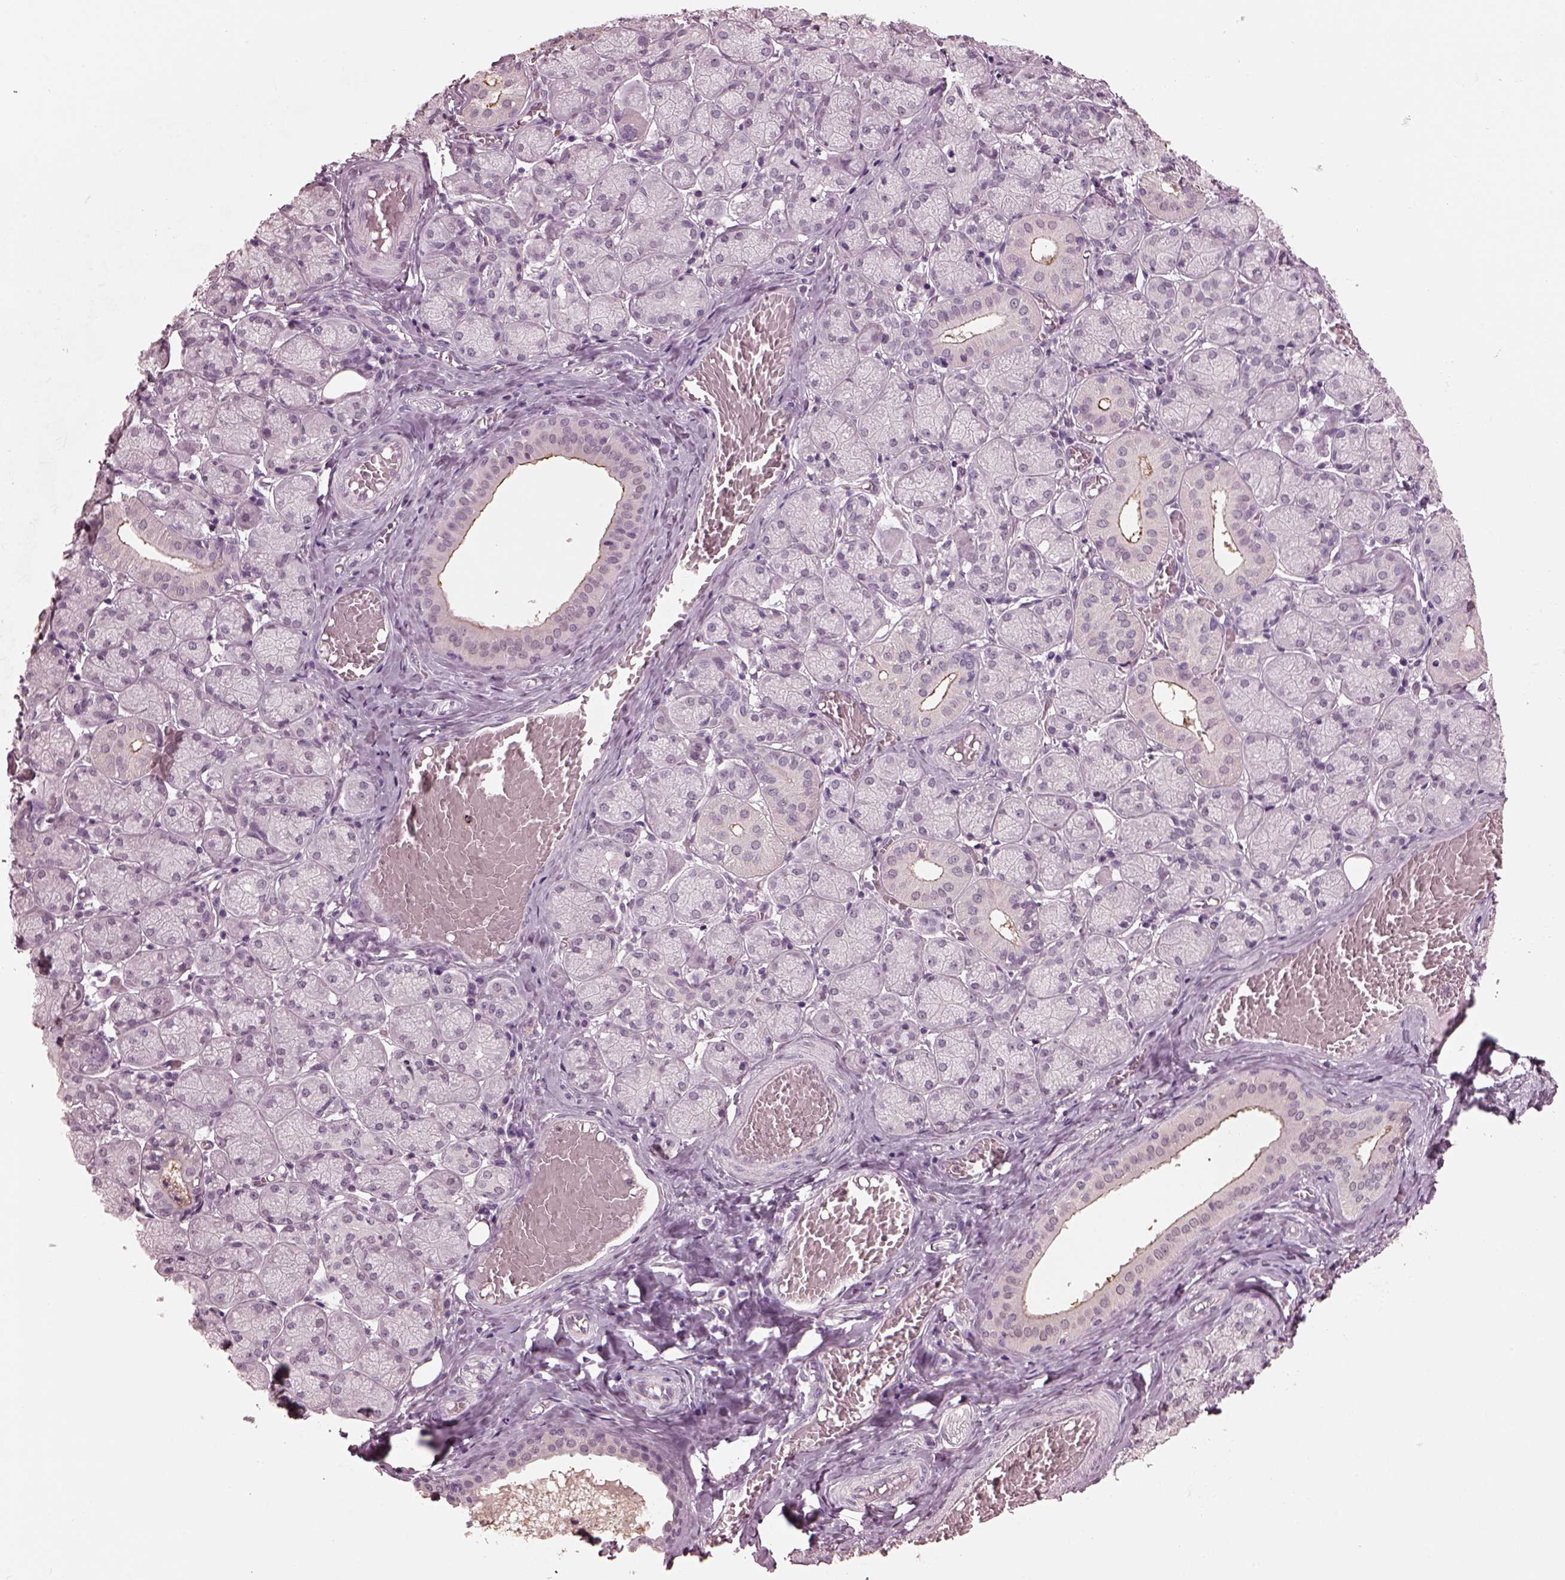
{"staining": {"intensity": "negative", "quantity": "none", "location": "none"}, "tissue": "salivary gland", "cell_type": "Glandular cells", "image_type": "normal", "snomed": [{"axis": "morphology", "description": "Normal tissue, NOS"}, {"axis": "topography", "description": "Salivary gland"}, {"axis": "topography", "description": "Peripheral nerve tissue"}], "caption": "Immunohistochemical staining of unremarkable human salivary gland reveals no significant staining in glandular cells. (DAB (3,3'-diaminobenzidine) immunohistochemistry visualized using brightfield microscopy, high magnification).", "gene": "TSKS", "patient": {"sex": "female", "age": 24}}